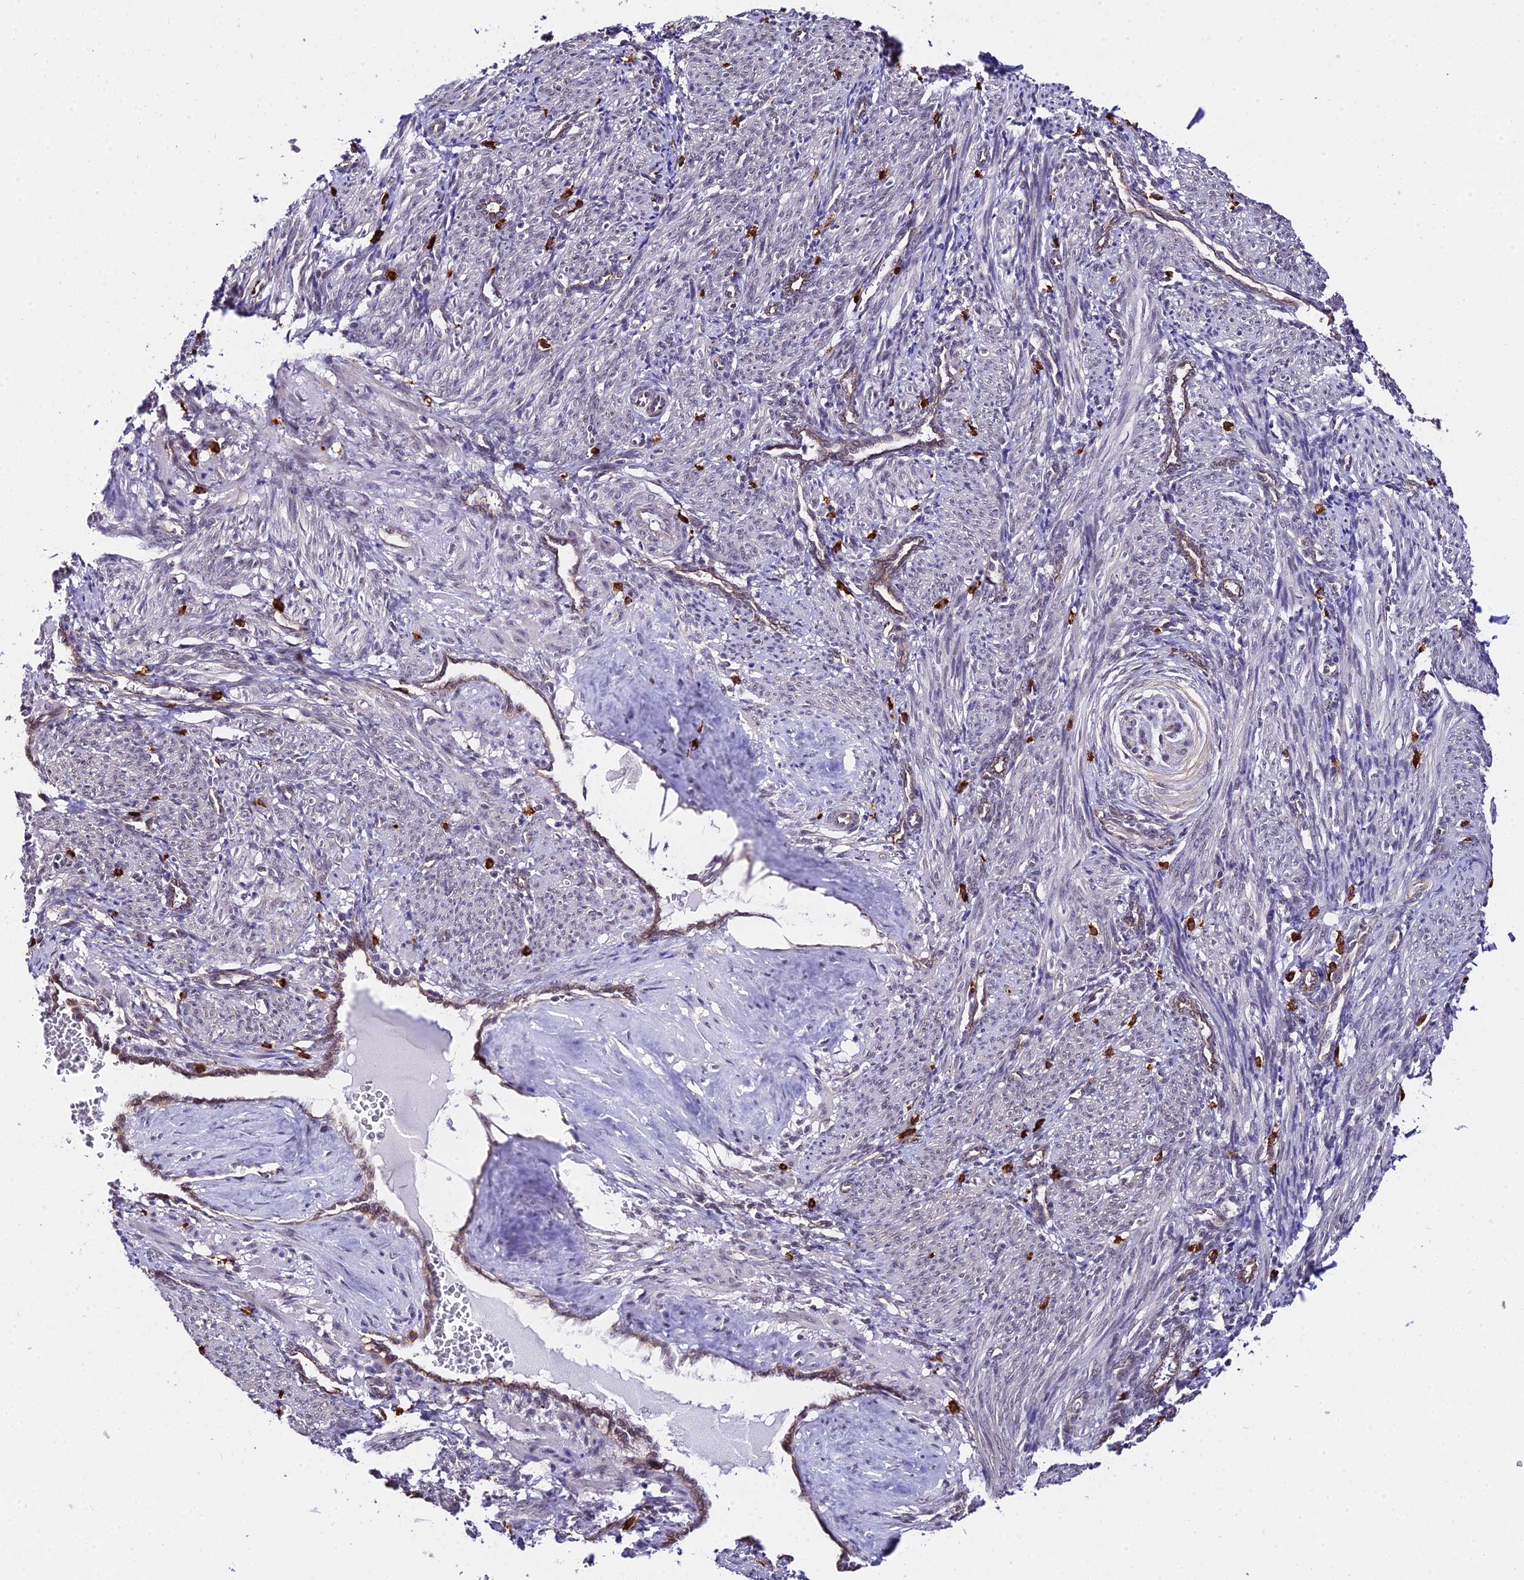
{"staining": {"intensity": "weak", "quantity": "<25%", "location": "nuclear"}, "tissue": "smooth muscle", "cell_type": "Smooth muscle cells", "image_type": "normal", "snomed": [{"axis": "morphology", "description": "Normal tissue, NOS"}, {"axis": "topography", "description": "Endometrium"}], "caption": "This is an immunohistochemistry (IHC) photomicrograph of normal human smooth muscle. There is no positivity in smooth muscle cells.", "gene": "POLR2I", "patient": {"sex": "female", "age": 33}}